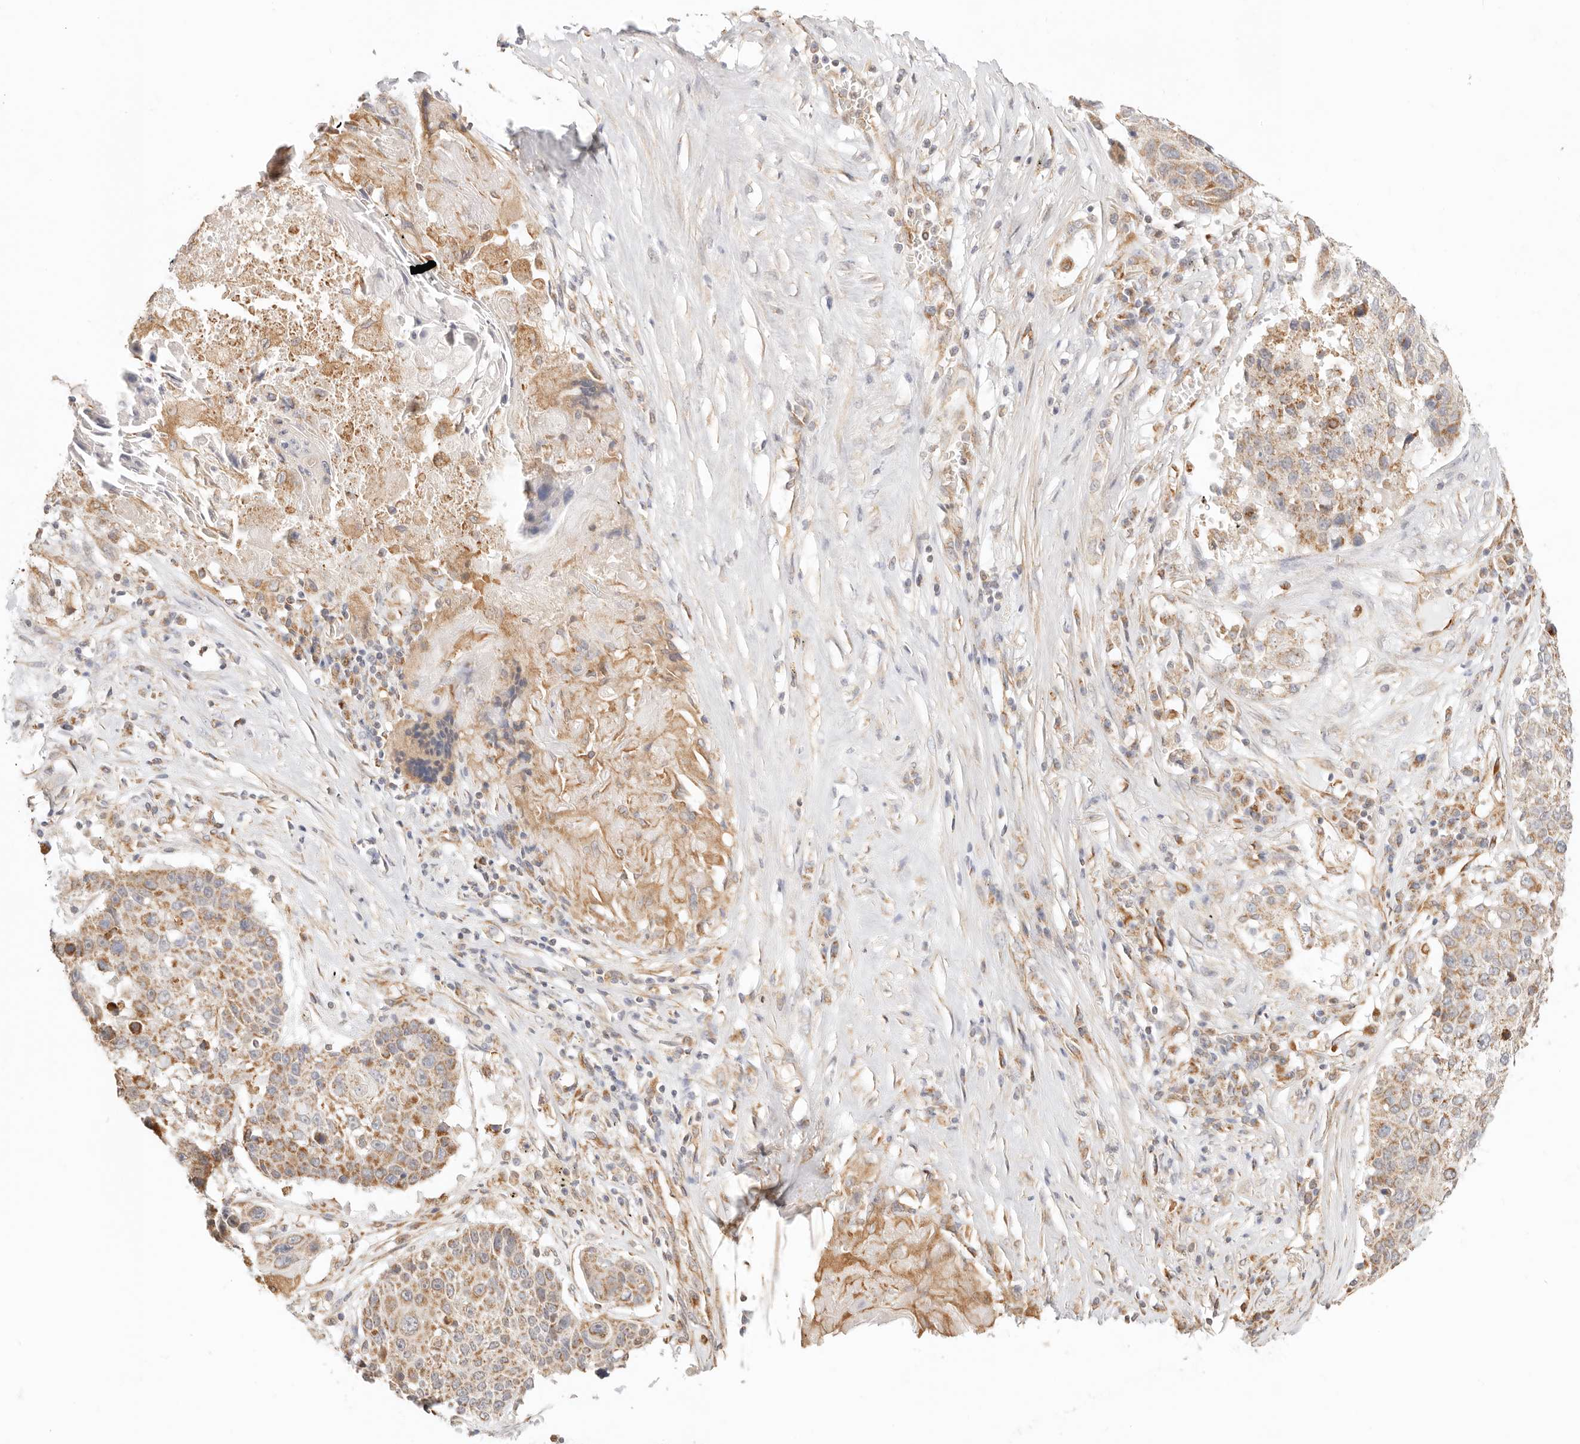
{"staining": {"intensity": "moderate", "quantity": "25%-75%", "location": "cytoplasmic/membranous"}, "tissue": "lung cancer", "cell_type": "Tumor cells", "image_type": "cancer", "snomed": [{"axis": "morphology", "description": "Squamous cell carcinoma, NOS"}, {"axis": "topography", "description": "Lung"}], "caption": "There is medium levels of moderate cytoplasmic/membranous positivity in tumor cells of lung cancer (squamous cell carcinoma), as demonstrated by immunohistochemical staining (brown color).", "gene": "ZC3H11A", "patient": {"sex": "male", "age": 61}}